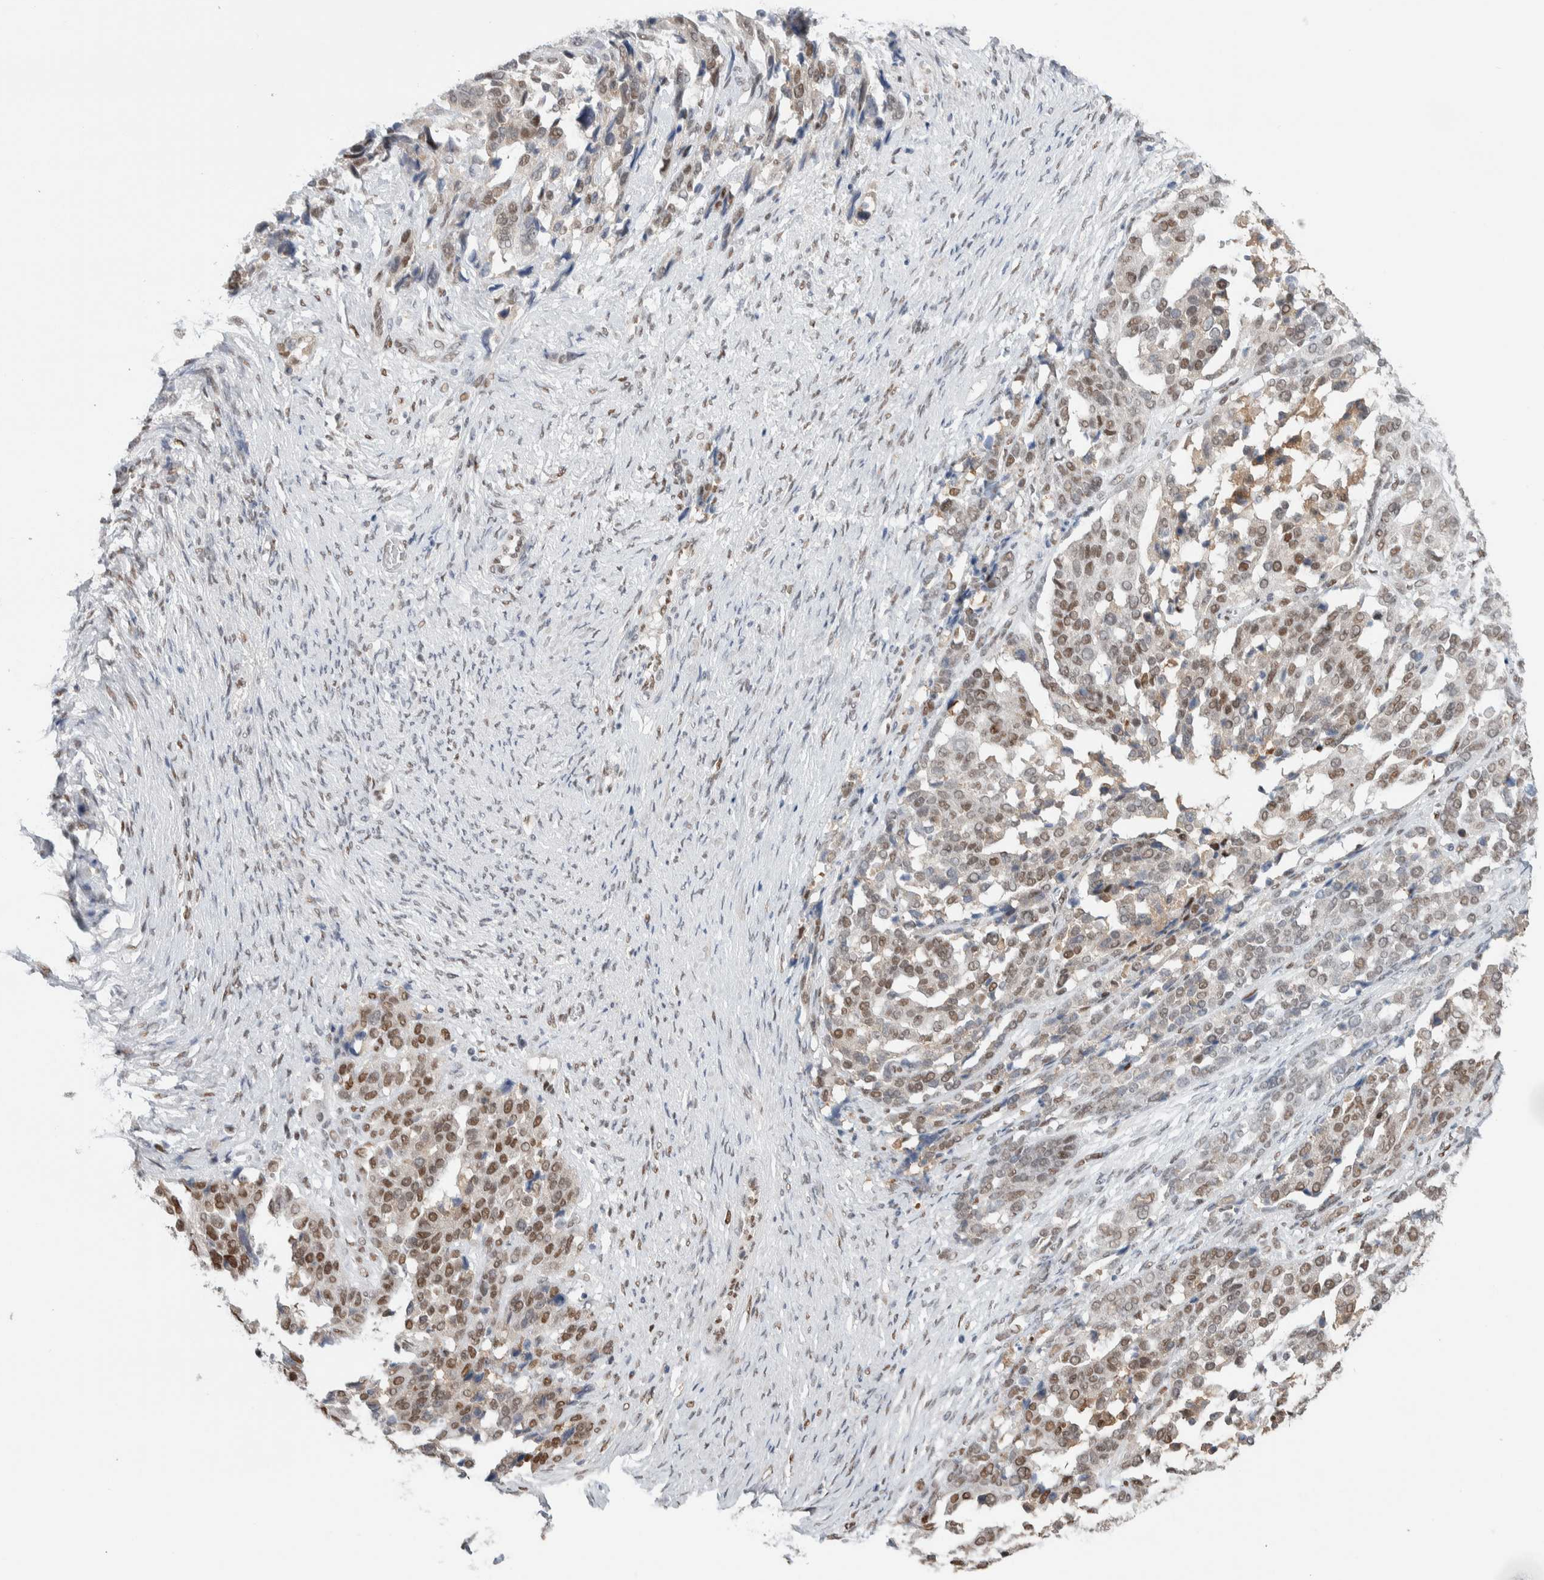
{"staining": {"intensity": "moderate", "quantity": "25%-75%", "location": "nuclear"}, "tissue": "ovarian cancer", "cell_type": "Tumor cells", "image_type": "cancer", "snomed": [{"axis": "morphology", "description": "Cystadenocarcinoma, serous, NOS"}, {"axis": "topography", "description": "Ovary"}], "caption": "Ovarian serous cystadenocarcinoma was stained to show a protein in brown. There is medium levels of moderate nuclear expression in about 25%-75% of tumor cells.", "gene": "PRMT1", "patient": {"sex": "female", "age": 44}}